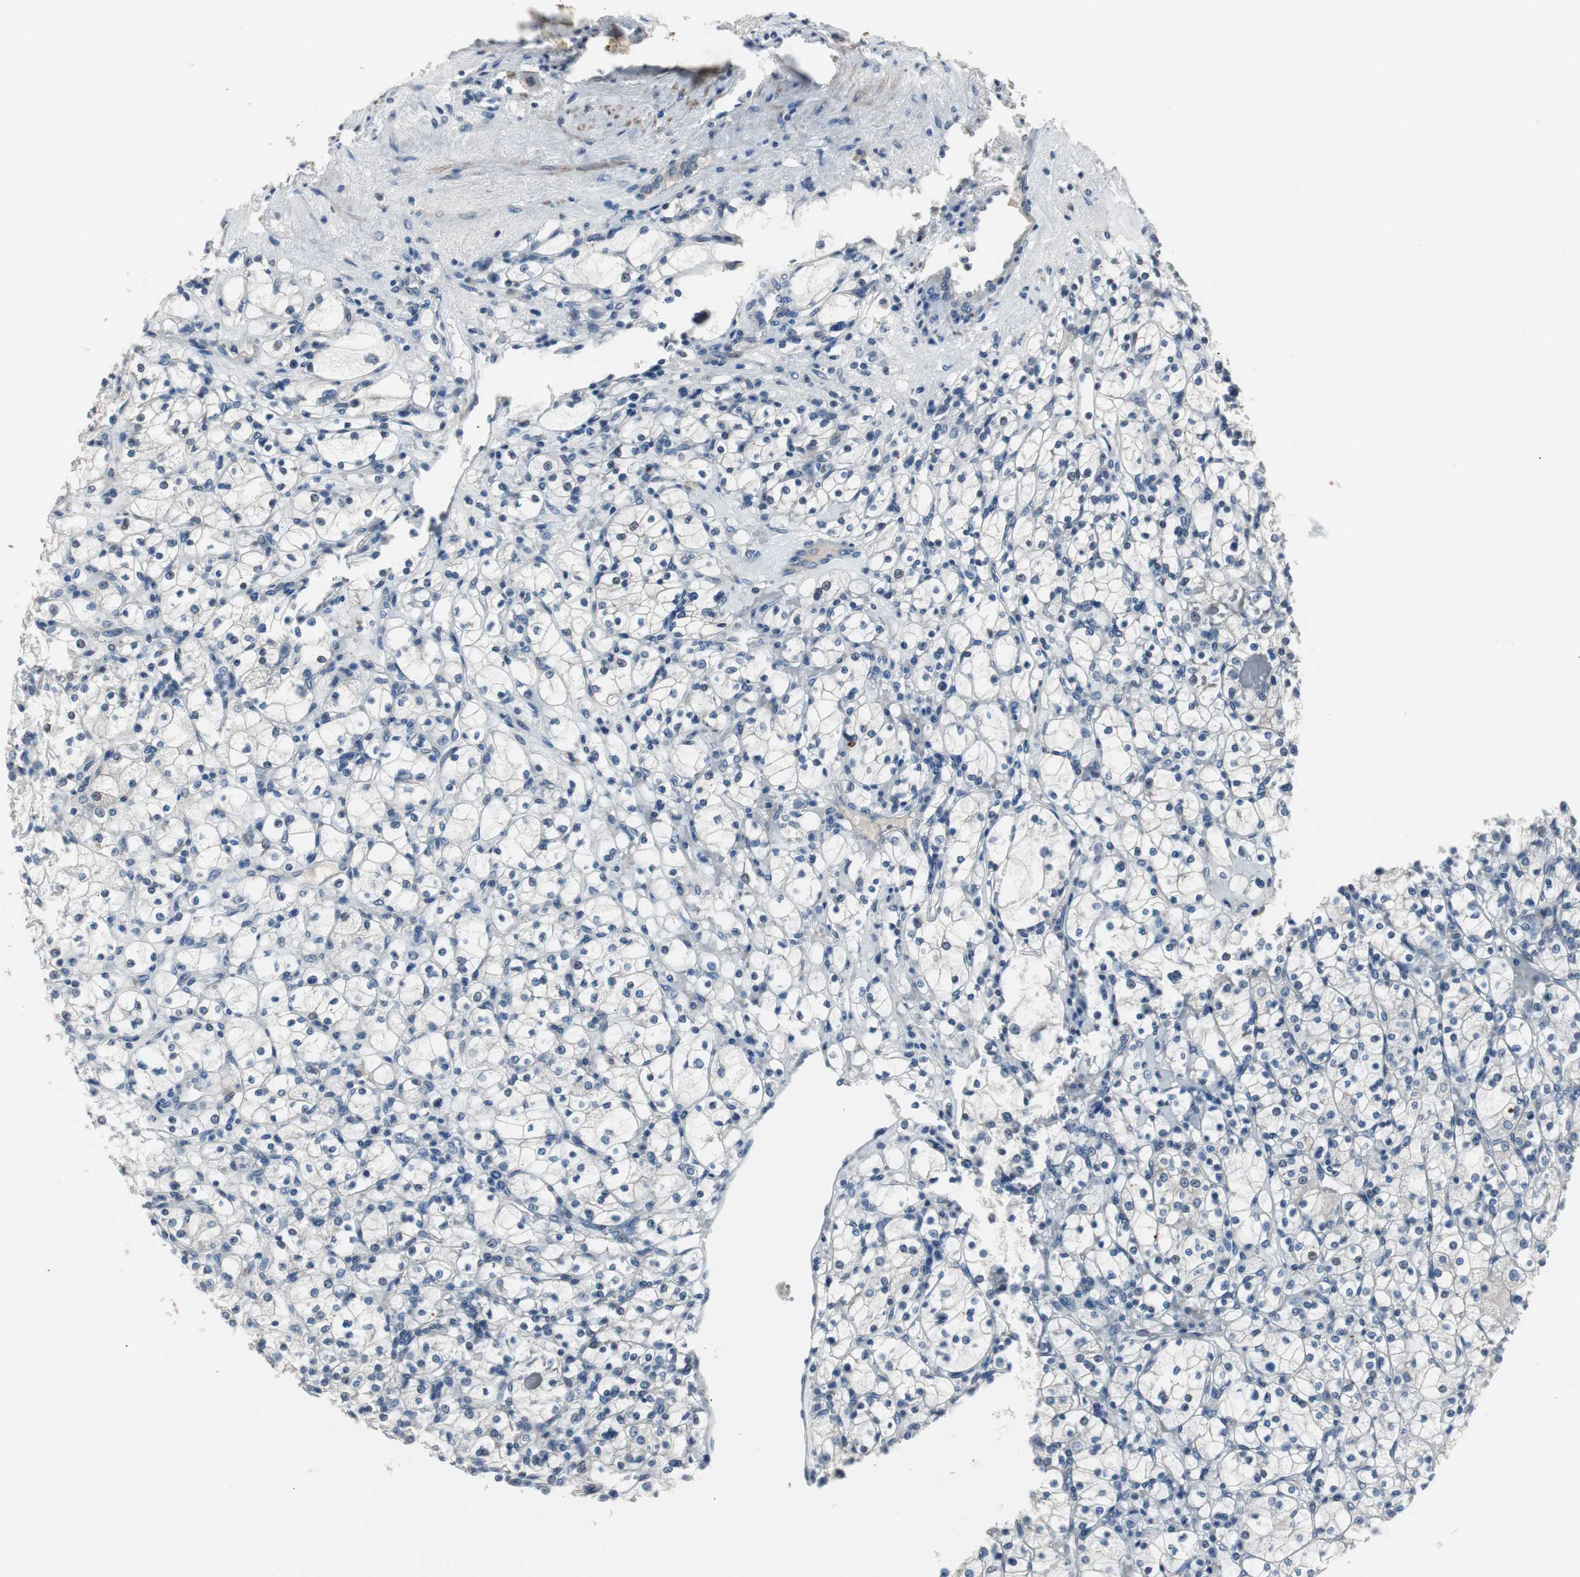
{"staining": {"intensity": "negative", "quantity": "none", "location": "none"}, "tissue": "renal cancer", "cell_type": "Tumor cells", "image_type": "cancer", "snomed": [{"axis": "morphology", "description": "Adenocarcinoma, NOS"}, {"axis": "topography", "description": "Kidney"}], "caption": "DAB immunohistochemical staining of human renal cancer shows no significant staining in tumor cells.", "gene": "PCYT1B", "patient": {"sex": "female", "age": 83}}